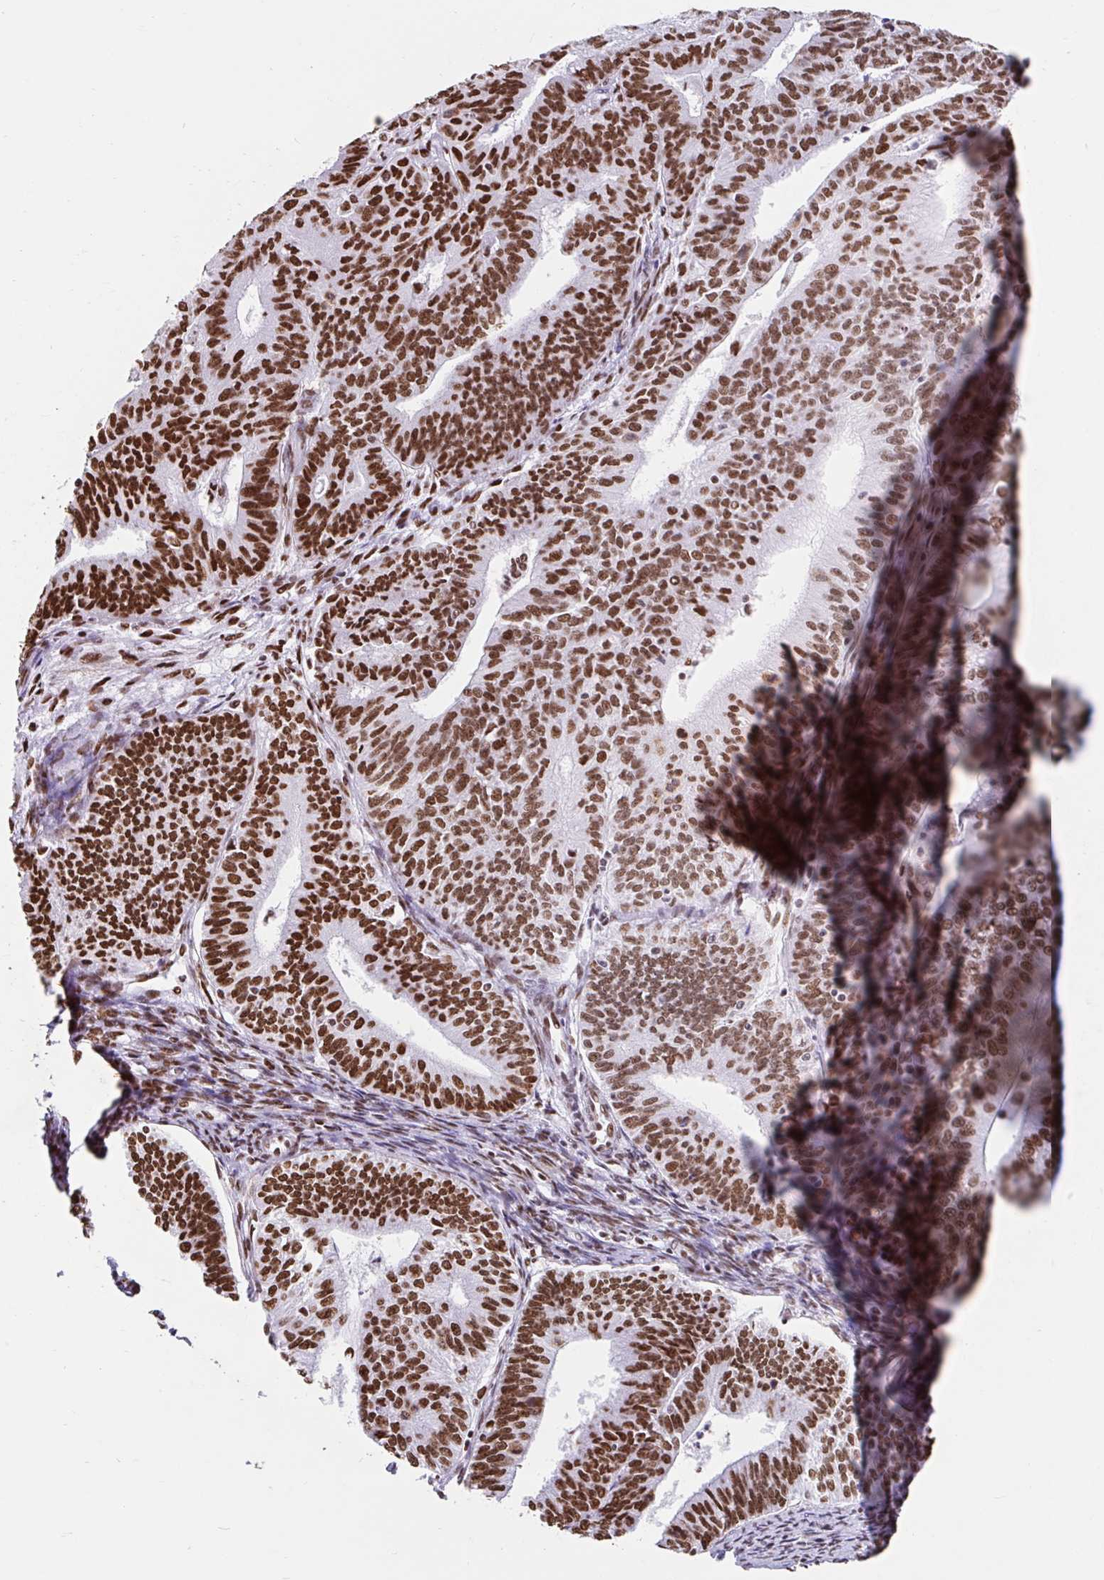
{"staining": {"intensity": "strong", "quantity": ">75%", "location": "nuclear"}, "tissue": "endometrial cancer", "cell_type": "Tumor cells", "image_type": "cancer", "snomed": [{"axis": "morphology", "description": "Adenocarcinoma, NOS"}, {"axis": "topography", "description": "Endometrium"}], "caption": "Immunohistochemical staining of endometrial cancer (adenocarcinoma) displays high levels of strong nuclear protein staining in about >75% of tumor cells.", "gene": "KHDRBS1", "patient": {"sex": "female", "age": 61}}